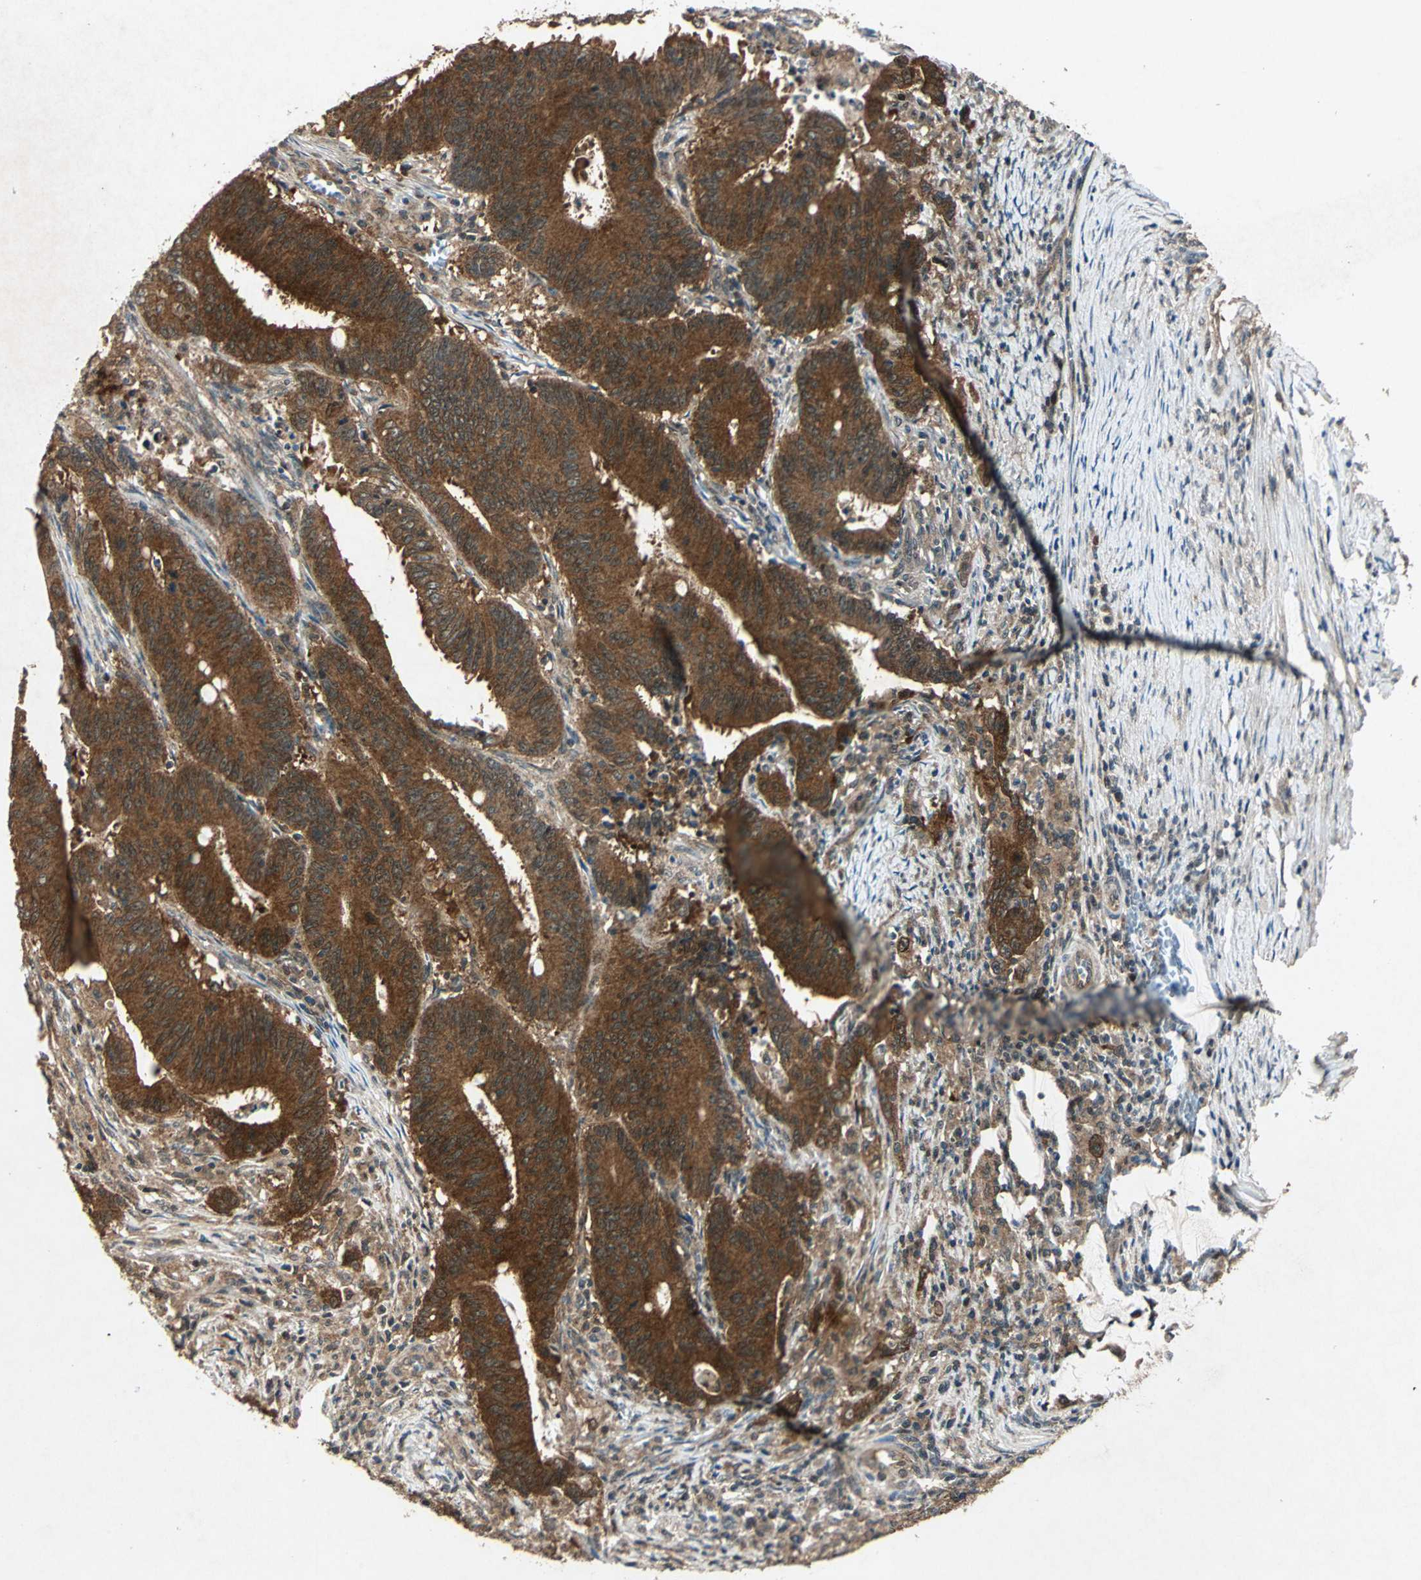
{"staining": {"intensity": "strong", "quantity": ">75%", "location": "cytoplasmic/membranous"}, "tissue": "colorectal cancer", "cell_type": "Tumor cells", "image_type": "cancer", "snomed": [{"axis": "morphology", "description": "Adenocarcinoma, NOS"}, {"axis": "topography", "description": "Colon"}], "caption": "IHC of colorectal cancer exhibits high levels of strong cytoplasmic/membranous positivity in about >75% of tumor cells. The staining was performed using DAB (3,3'-diaminobenzidine) to visualize the protein expression in brown, while the nuclei were stained in blue with hematoxylin (Magnification: 20x).", "gene": "AHSA1", "patient": {"sex": "male", "age": 45}}